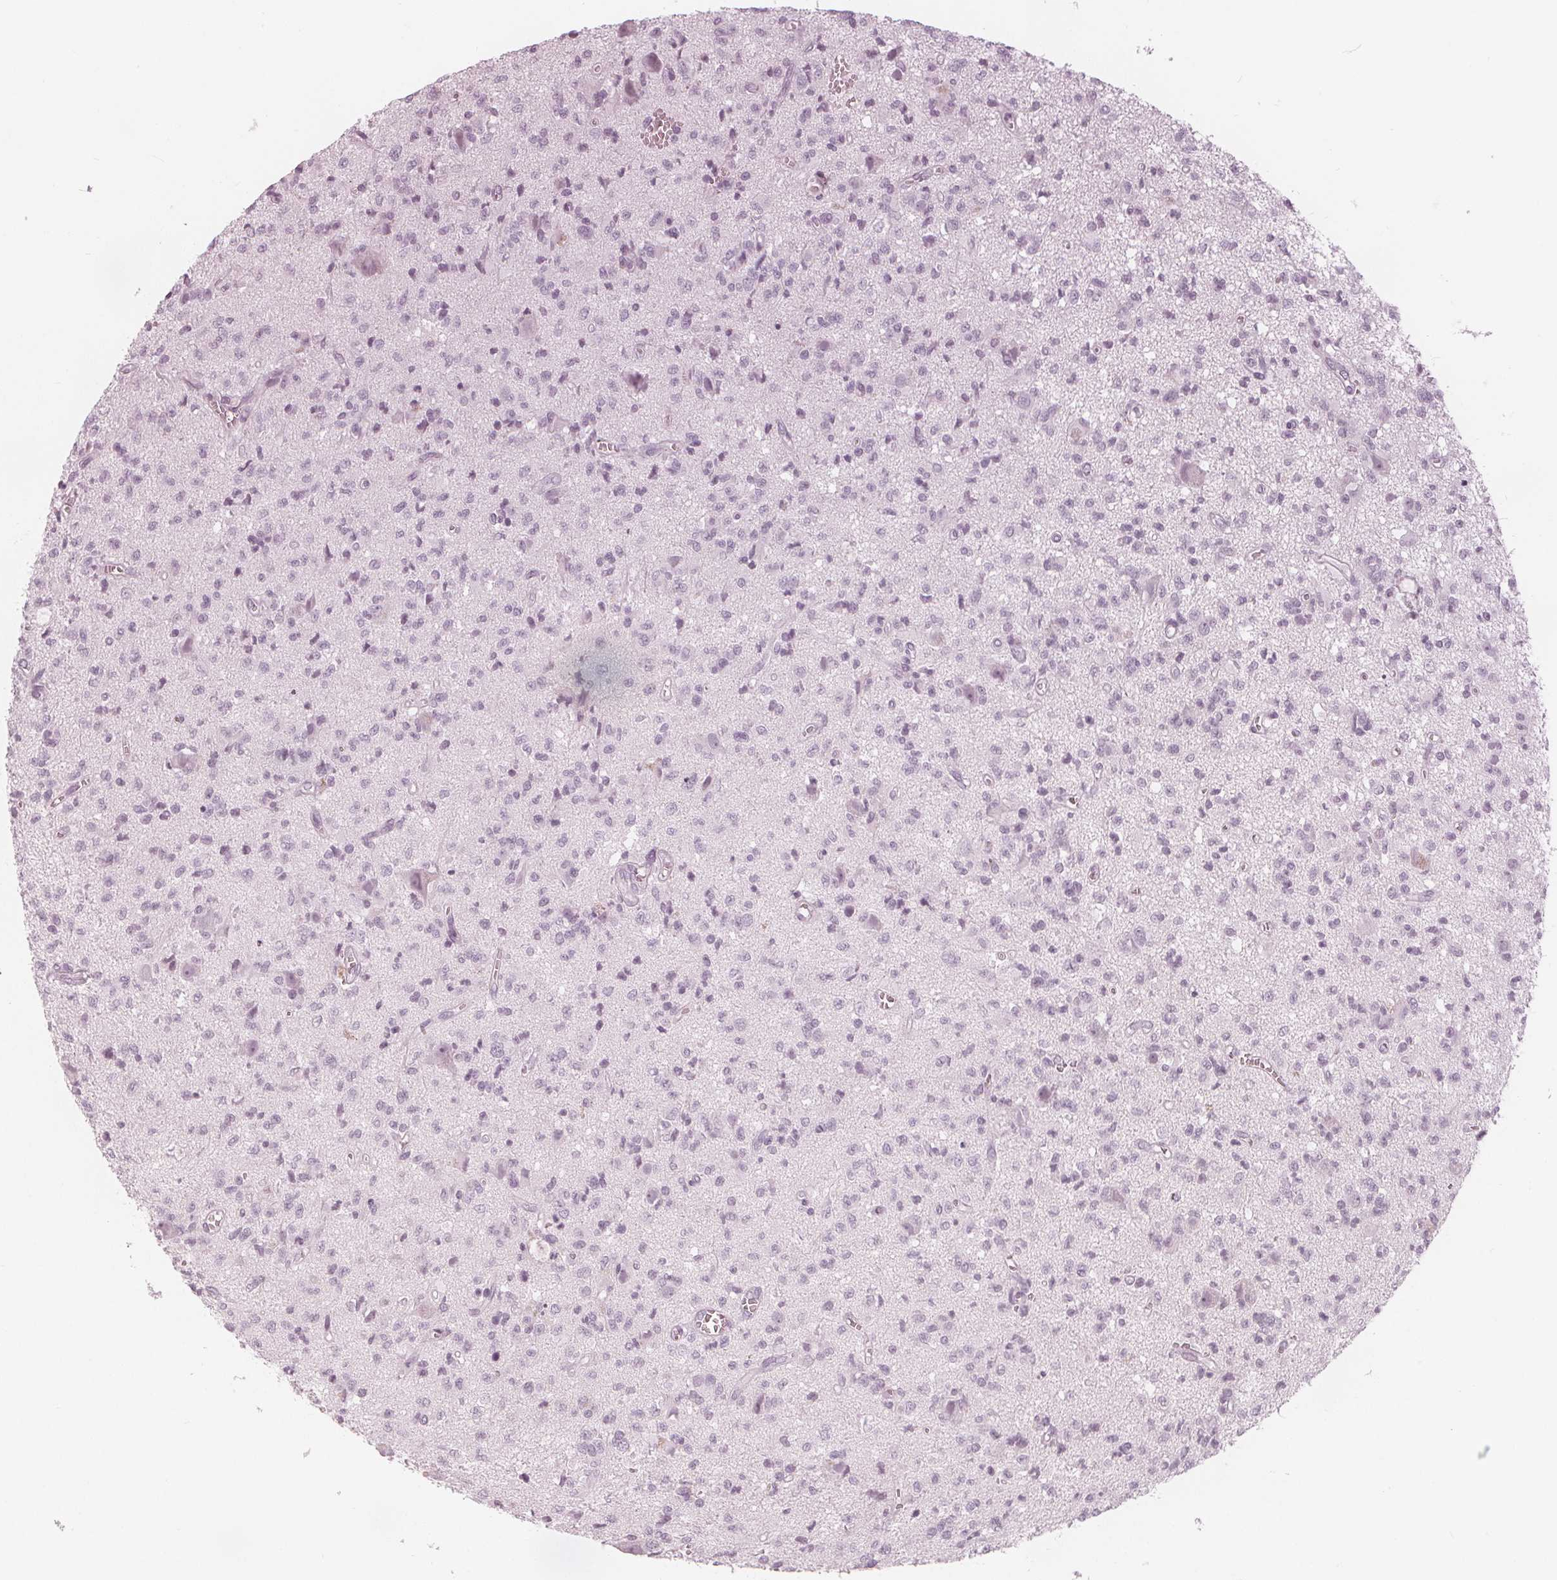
{"staining": {"intensity": "negative", "quantity": "none", "location": "none"}, "tissue": "glioma", "cell_type": "Tumor cells", "image_type": "cancer", "snomed": [{"axis": "morphology", "description": "Glioma, malignant, Low grade"}, {"axis": "topography", "description": "Brain"}], "caption": "Immunohistochemistry (IHC) micrograph of neoplastic tissue: glioma stained with DAB (3,3'-diaminobenzidine) reveals no significant protein expression in tumor cells.", "gene": "PAEP", "patient": {"sex": "male", "age": 64}}